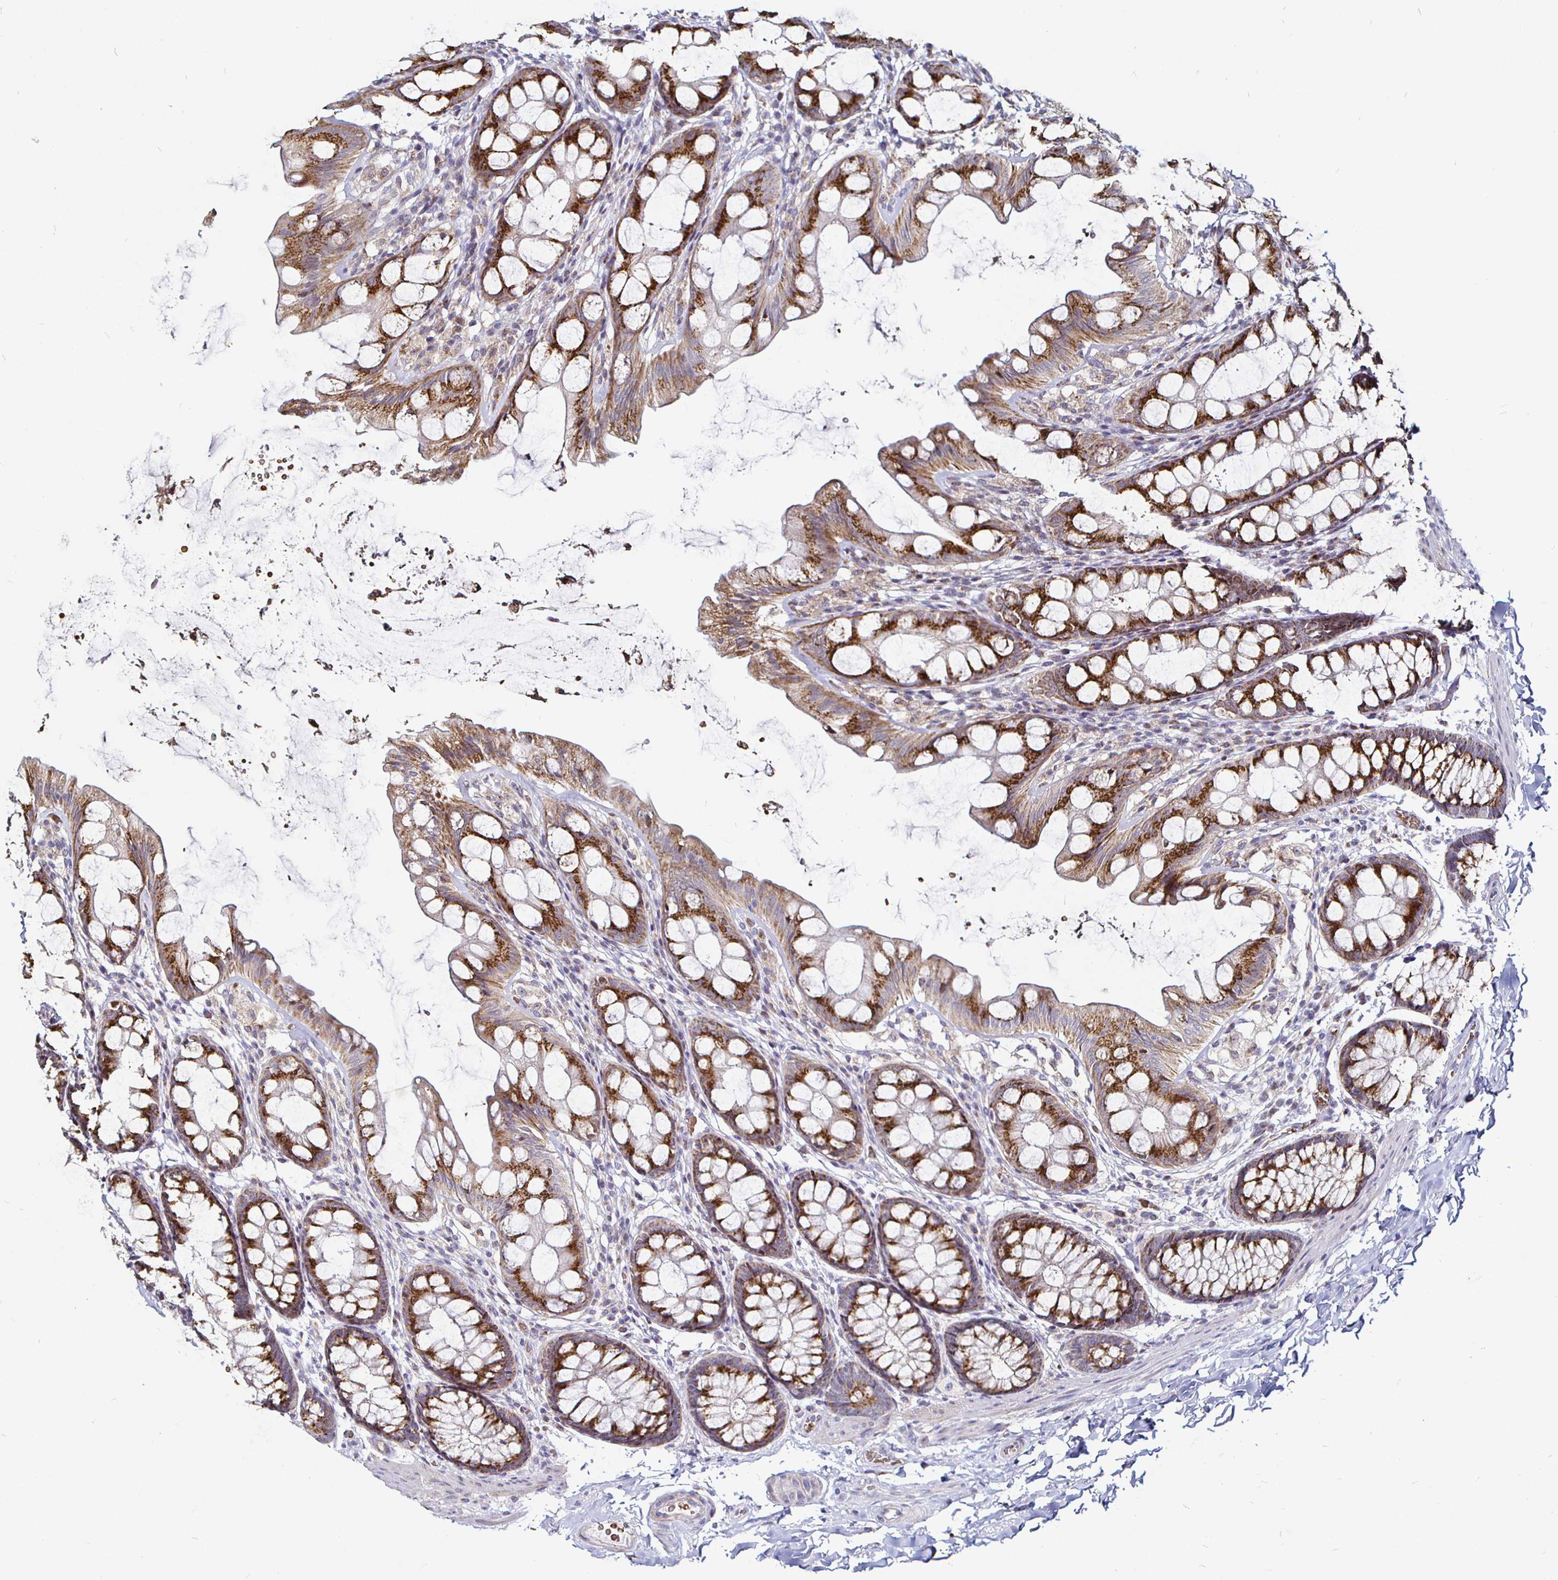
{"staining": {"intensity": "negative", "quantity": "none", "location": "none"}, "tissue": "colon", "cell_type": "Endothelial cells", "image_type": "normal", "snomed": [{"axis": "morphology", "description": "Normal tissue, NOS"}, {"axis": "topography", "description": "Colon"}], "caption": "IHC micrograph of benign human colon stained for a protein (brown), which exhibits no staining in endothelial cells.", "gene": "ATG3", "patient": {"sex": "male", "age": 47}}